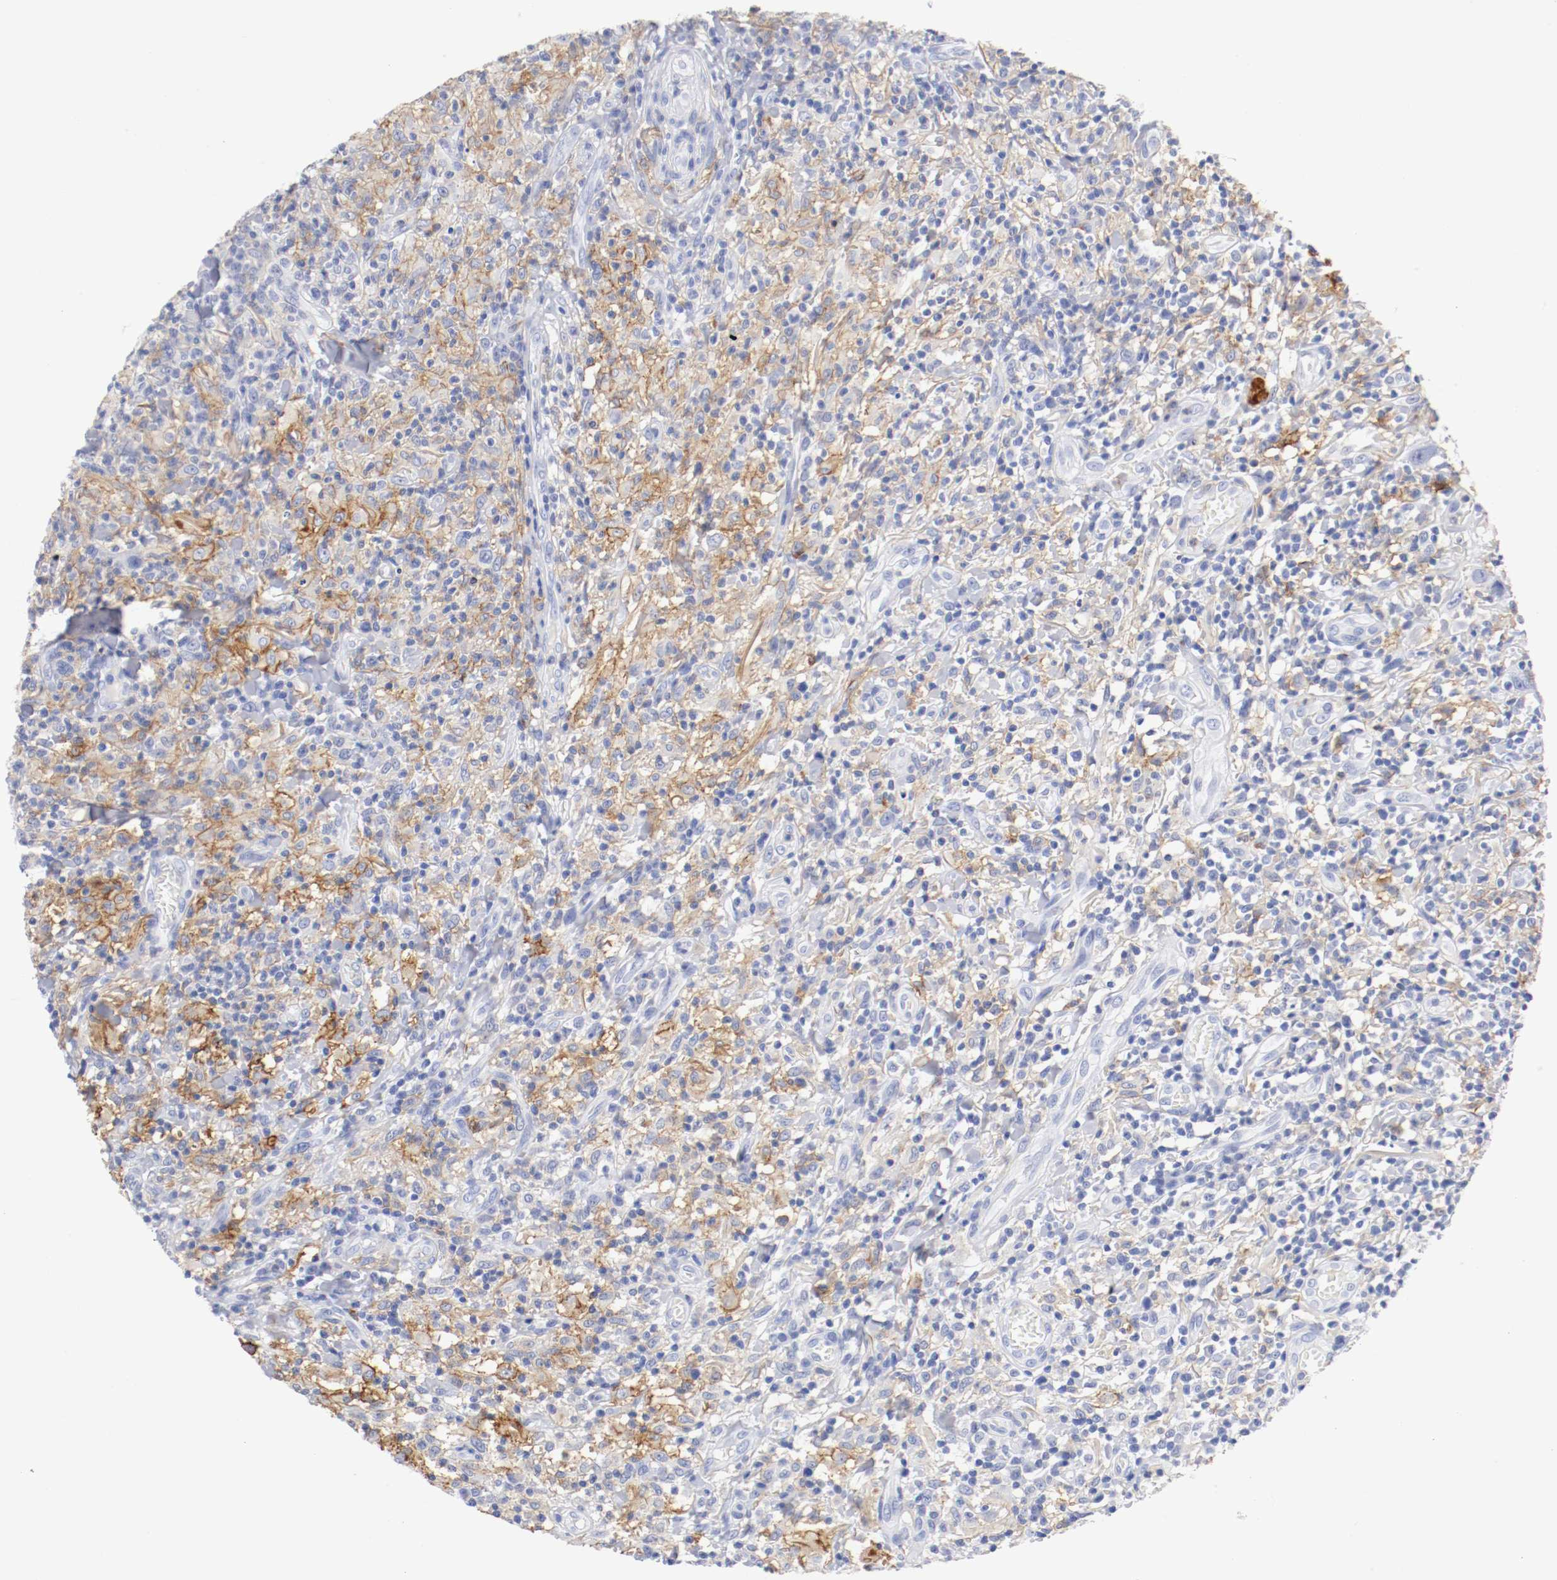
{"staining": {"intensity": "negative", "quantity": "none", "location": "none"}, "tissue": "thyroid cancer", "cell_type": "Tumor cells", "image_type": "cancer", "snomed": [{"axis": "morphology", "description": "Carcinoma, NOS"}, {"axis": "topography", "description": "Thyroid gland"}], "caption": "High power microscopy image of an IHC image of thyroid carcinoma, revealing no significant staining in tumor cells.", "gene": "ITGAX", "patient": {"sex": "female", "age": 77}}